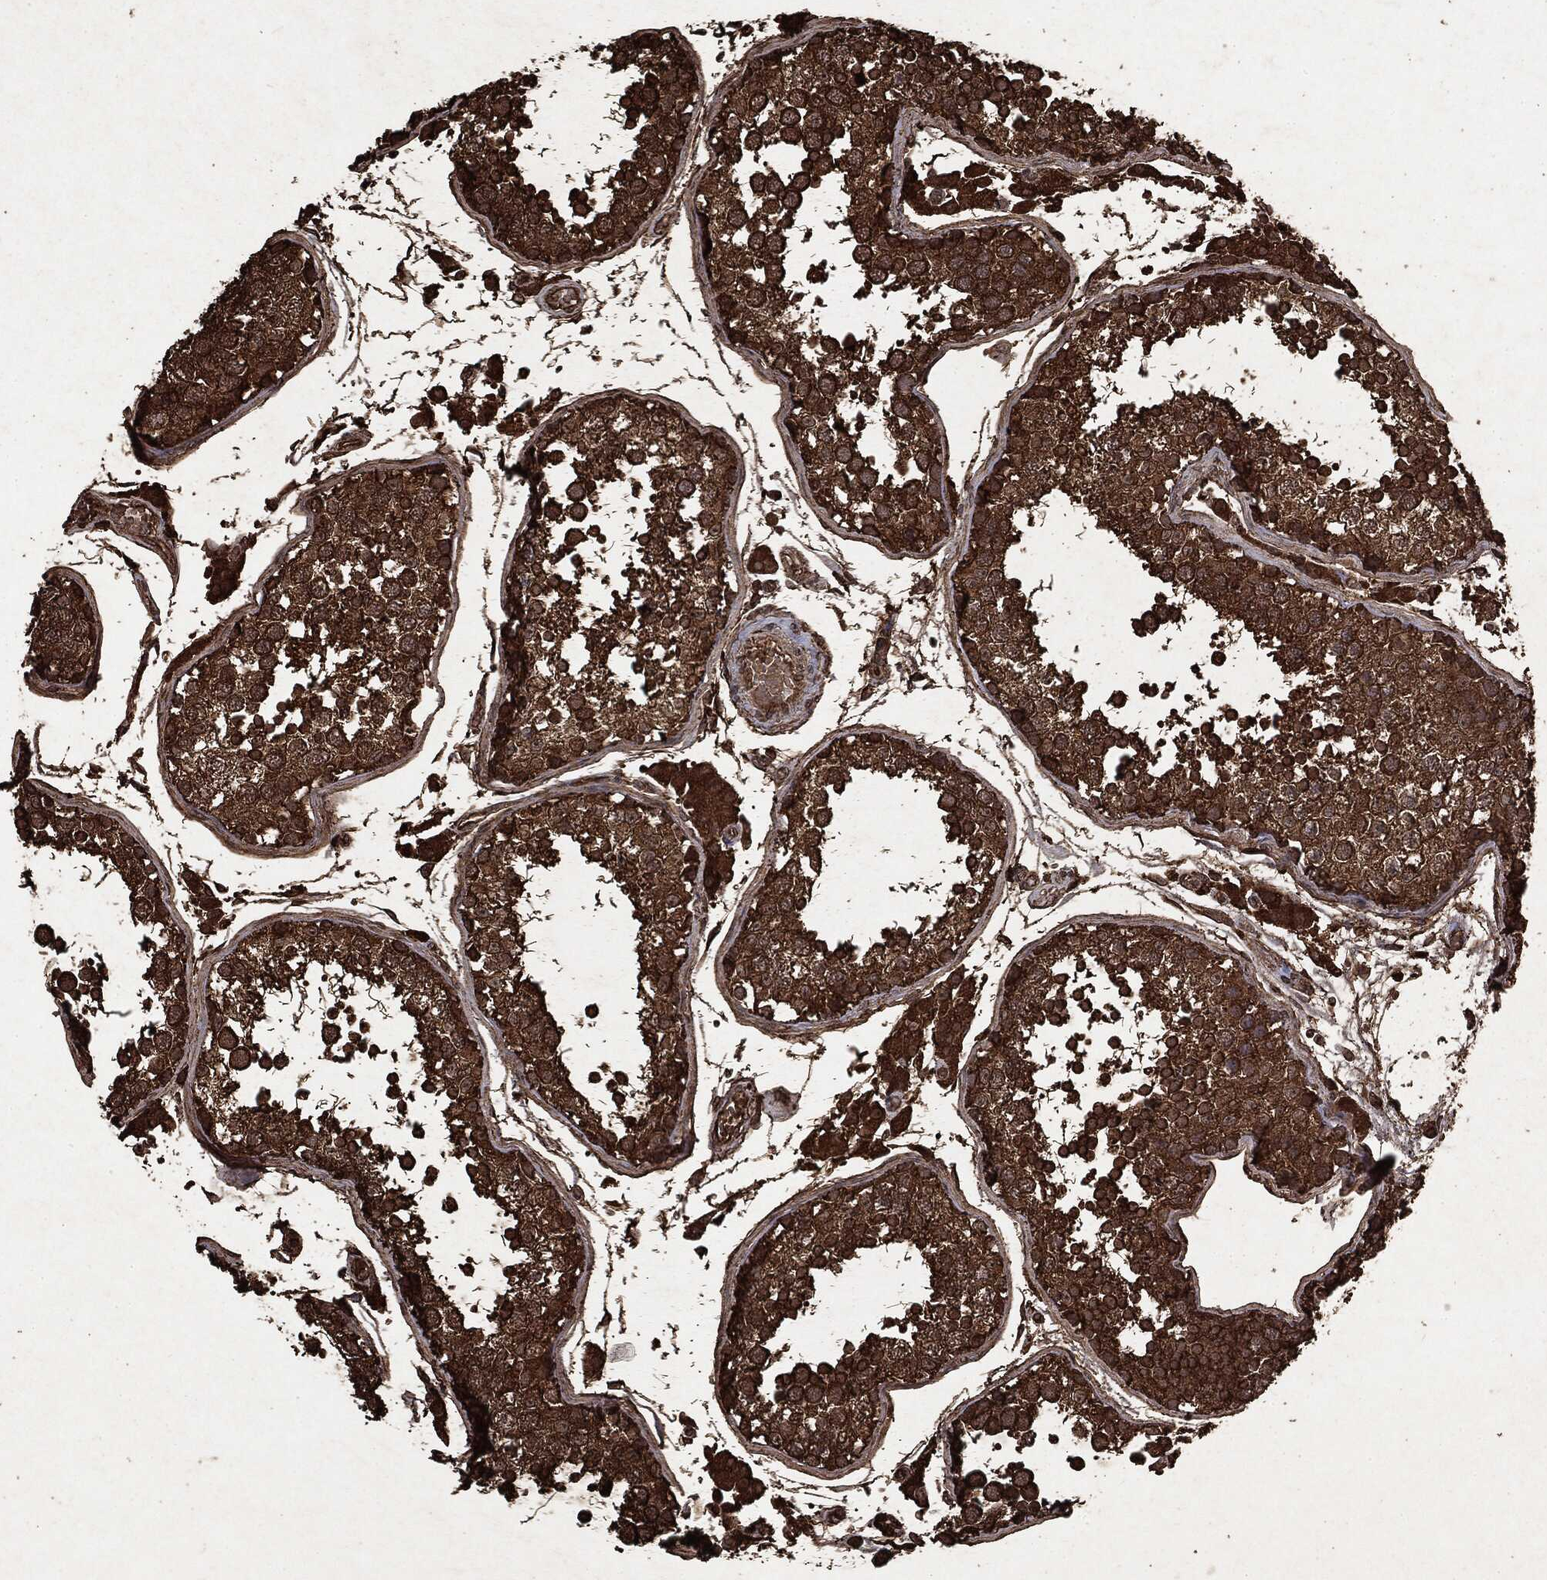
{"staining": {"intensity": "strong", "quantity": ">75%", "location": "cytoplasmic/membranous"}, "tissue": "testis", "cell_type": "Cells in seminiferous ducts", "image_type": "normal", "snomed": [{"axis": "morphology", "description": "Normal tissue, NOS"}, {"axis": "topography", "description": "Testis"}], "caption": "Immunohistochemistry (IHC) image of unremarkable human testis stained for a protein (brown), which demonstrates high levels of strong cytoplasmic/membranous positivity in about >75% of cells in seminiferous ducts.", "gene": "ARAF", "patient": {"sex": "male", "age": 29}}